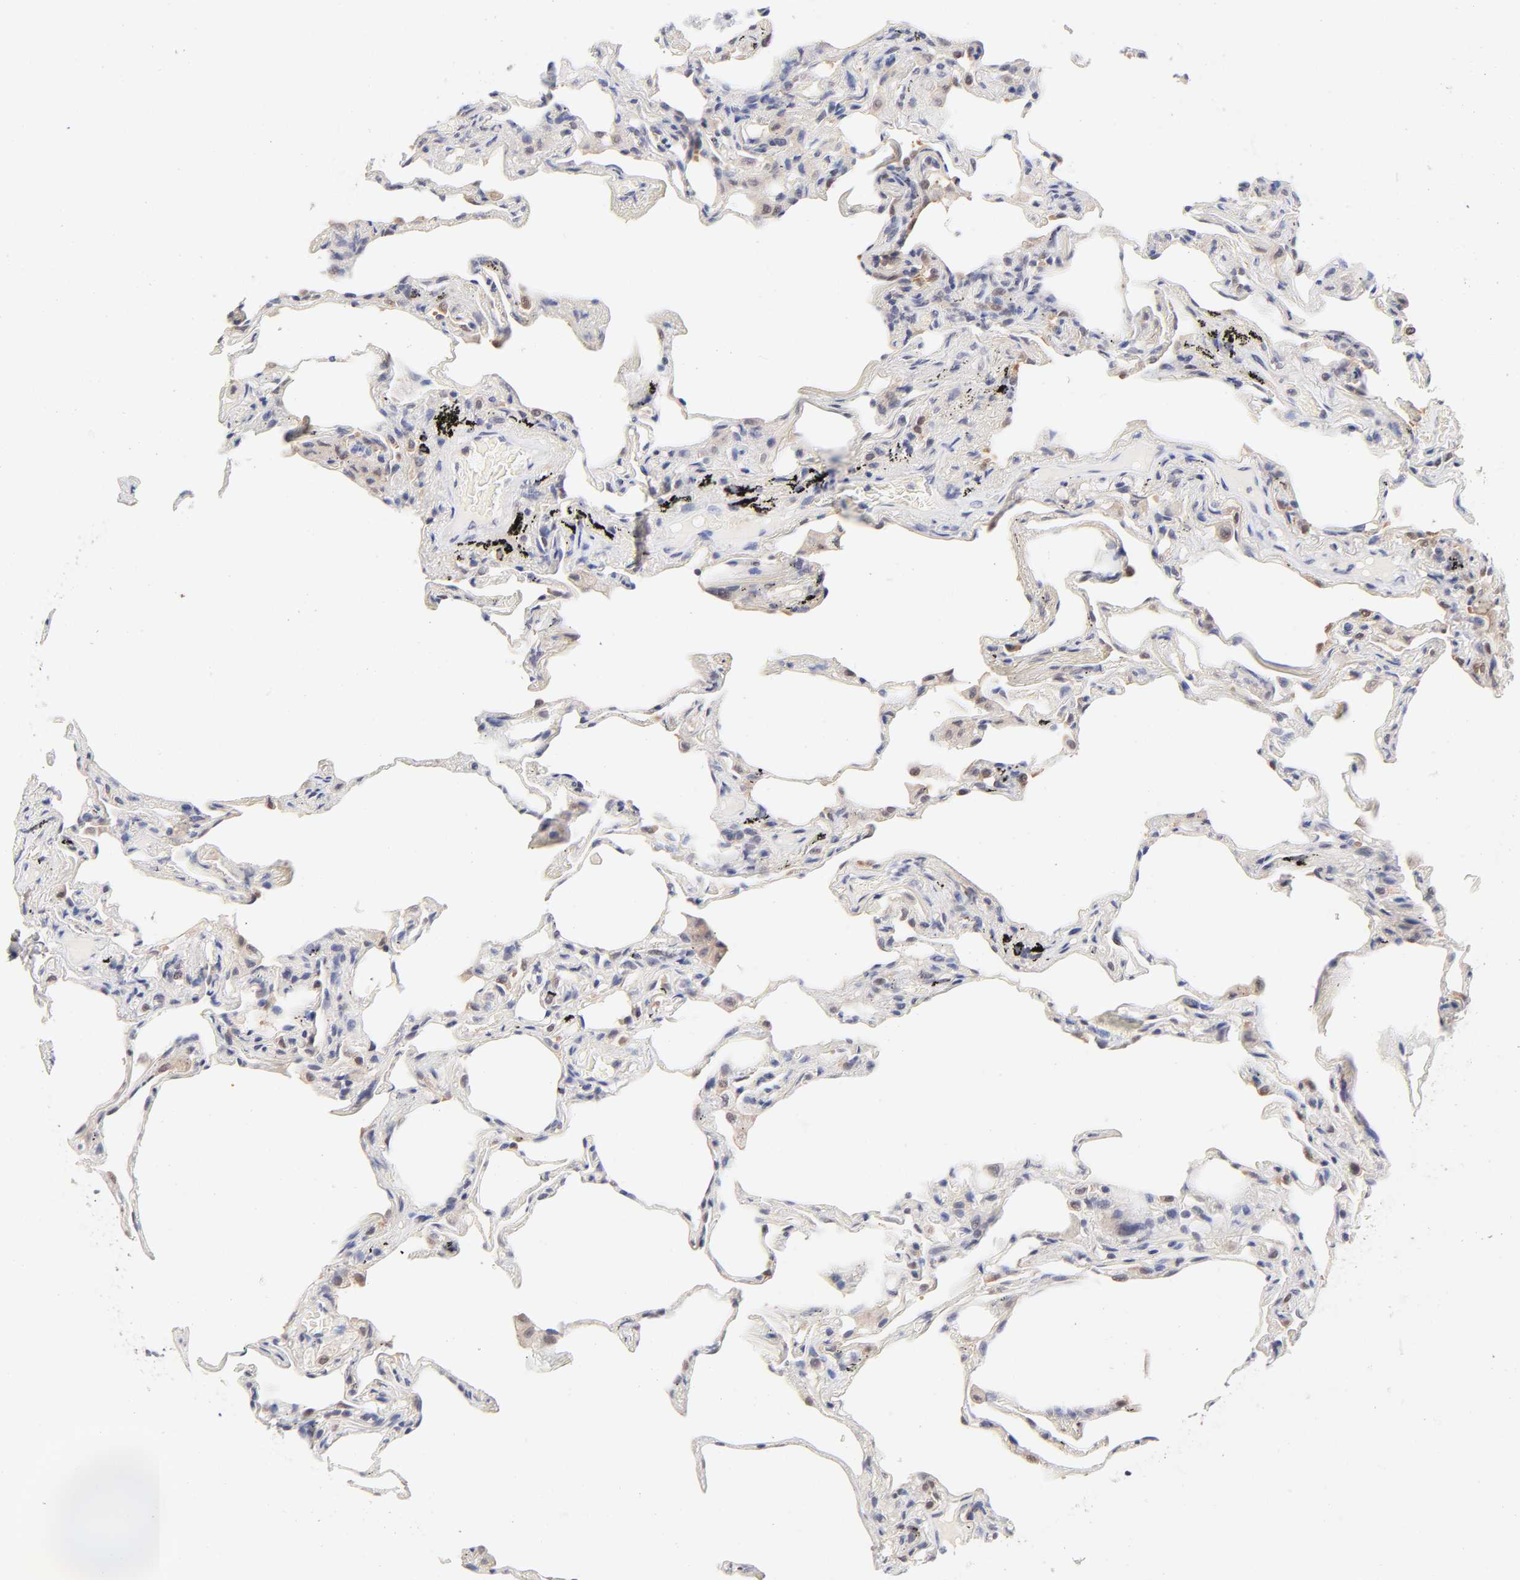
{"staining": {"intensity": "negative", "quantity": "none", "location": "none"}, "tissue": "lung", "cell_type": "Alveolar cells", "image_type": "normal", "snomed": [{"axis": "morphology", "description": "Normal tissue, NOS"}, {"axis": "morphology", "description": "Inflammation, NOS"}, {"axis": "topography", "description": "Lung"}], "caption": "Alveolar cells are negative for protein expression in normal human lung. The staining was performed using DAB to visualize the protein expression in brown, while the nuclei were stained in blue with hematoxylin (Magnification: 20x).", "gene": "TXNL1", "patient": {"sex": "male", "age": 69}}